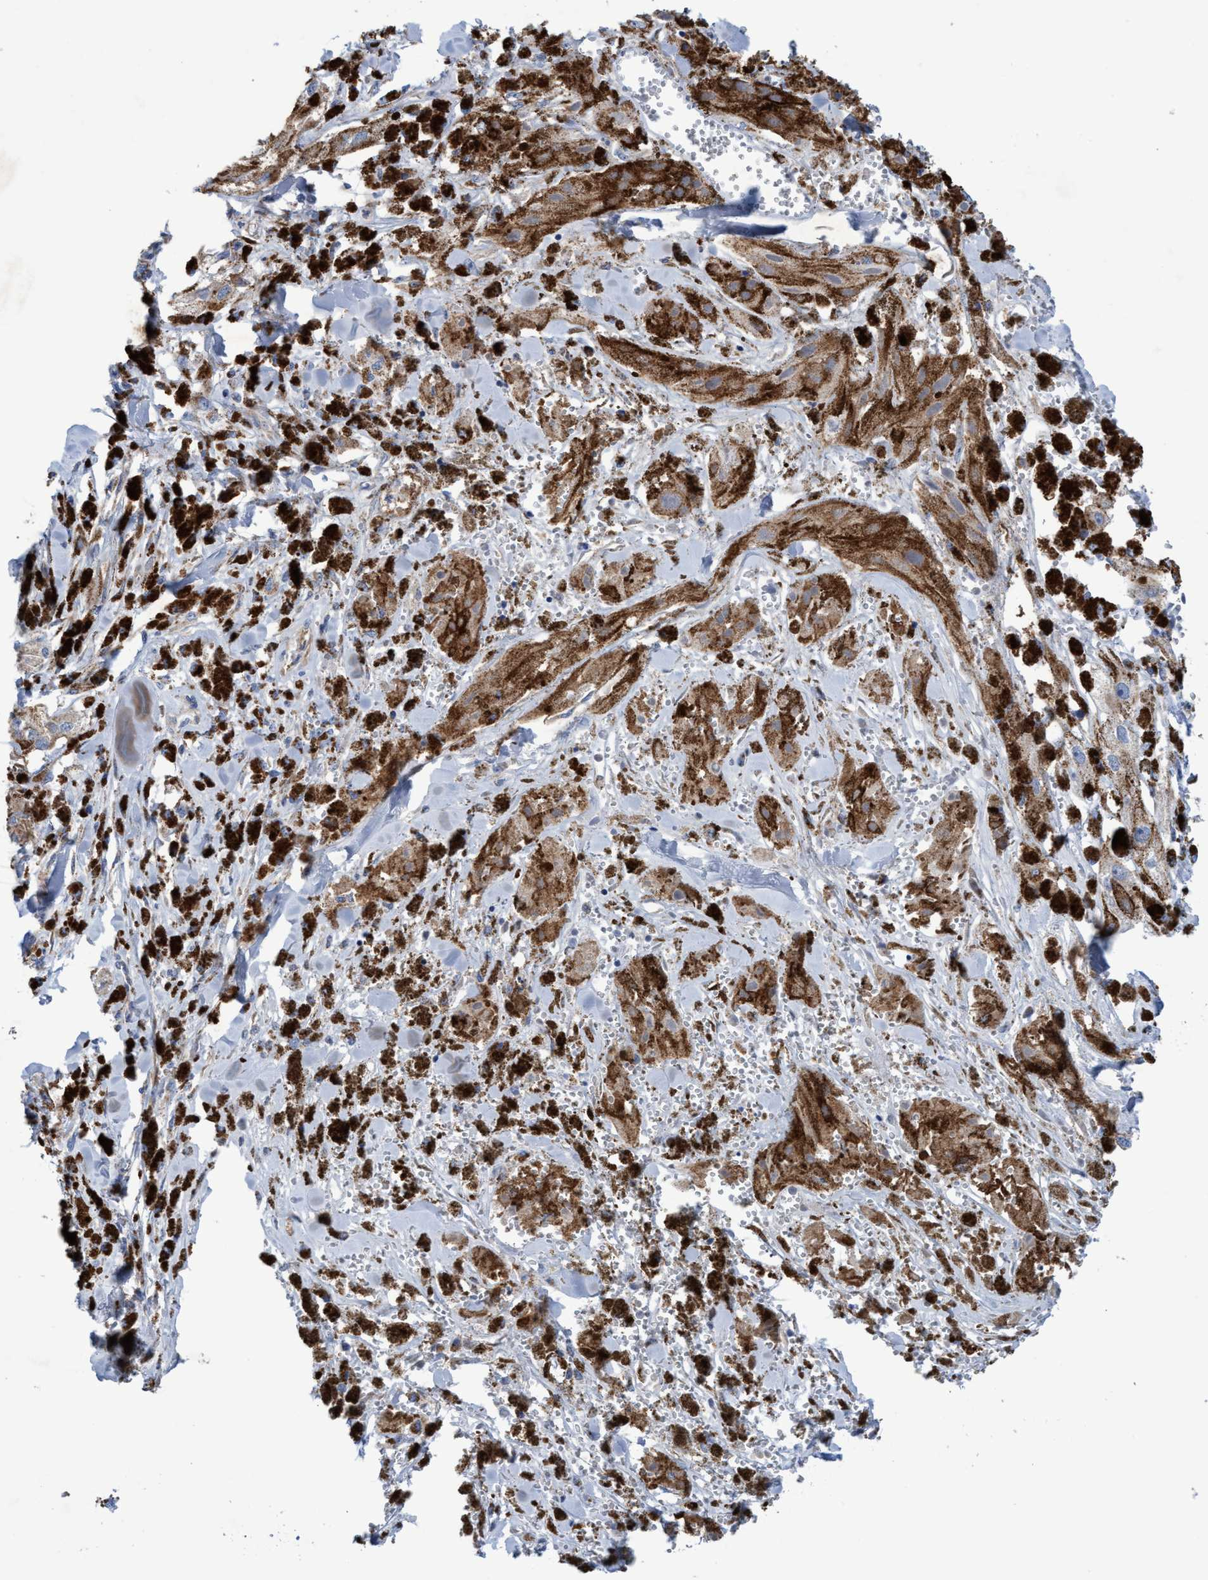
{"staining": {"intensity": "moderate", "quantity": ">75%", "location": "cytoplasmic/membranous"}, "tissue": "melanoma", "cell_type": "Tumor cells", "image_type": "cancer", "snomed": [{"axis": "morphology", "description": "Malignant melanoma, NOS"}, {"axis": "topography", "description": "Skin"}], "caption": "This is an image of immunohistochemistry (IHC) staining of malignant melanoma, which shows moderate positivity in the cytoplasmic/membranous of tumor cells.", "gene": "ZNF750", "patient": {"sex": "male", "age": 88}}